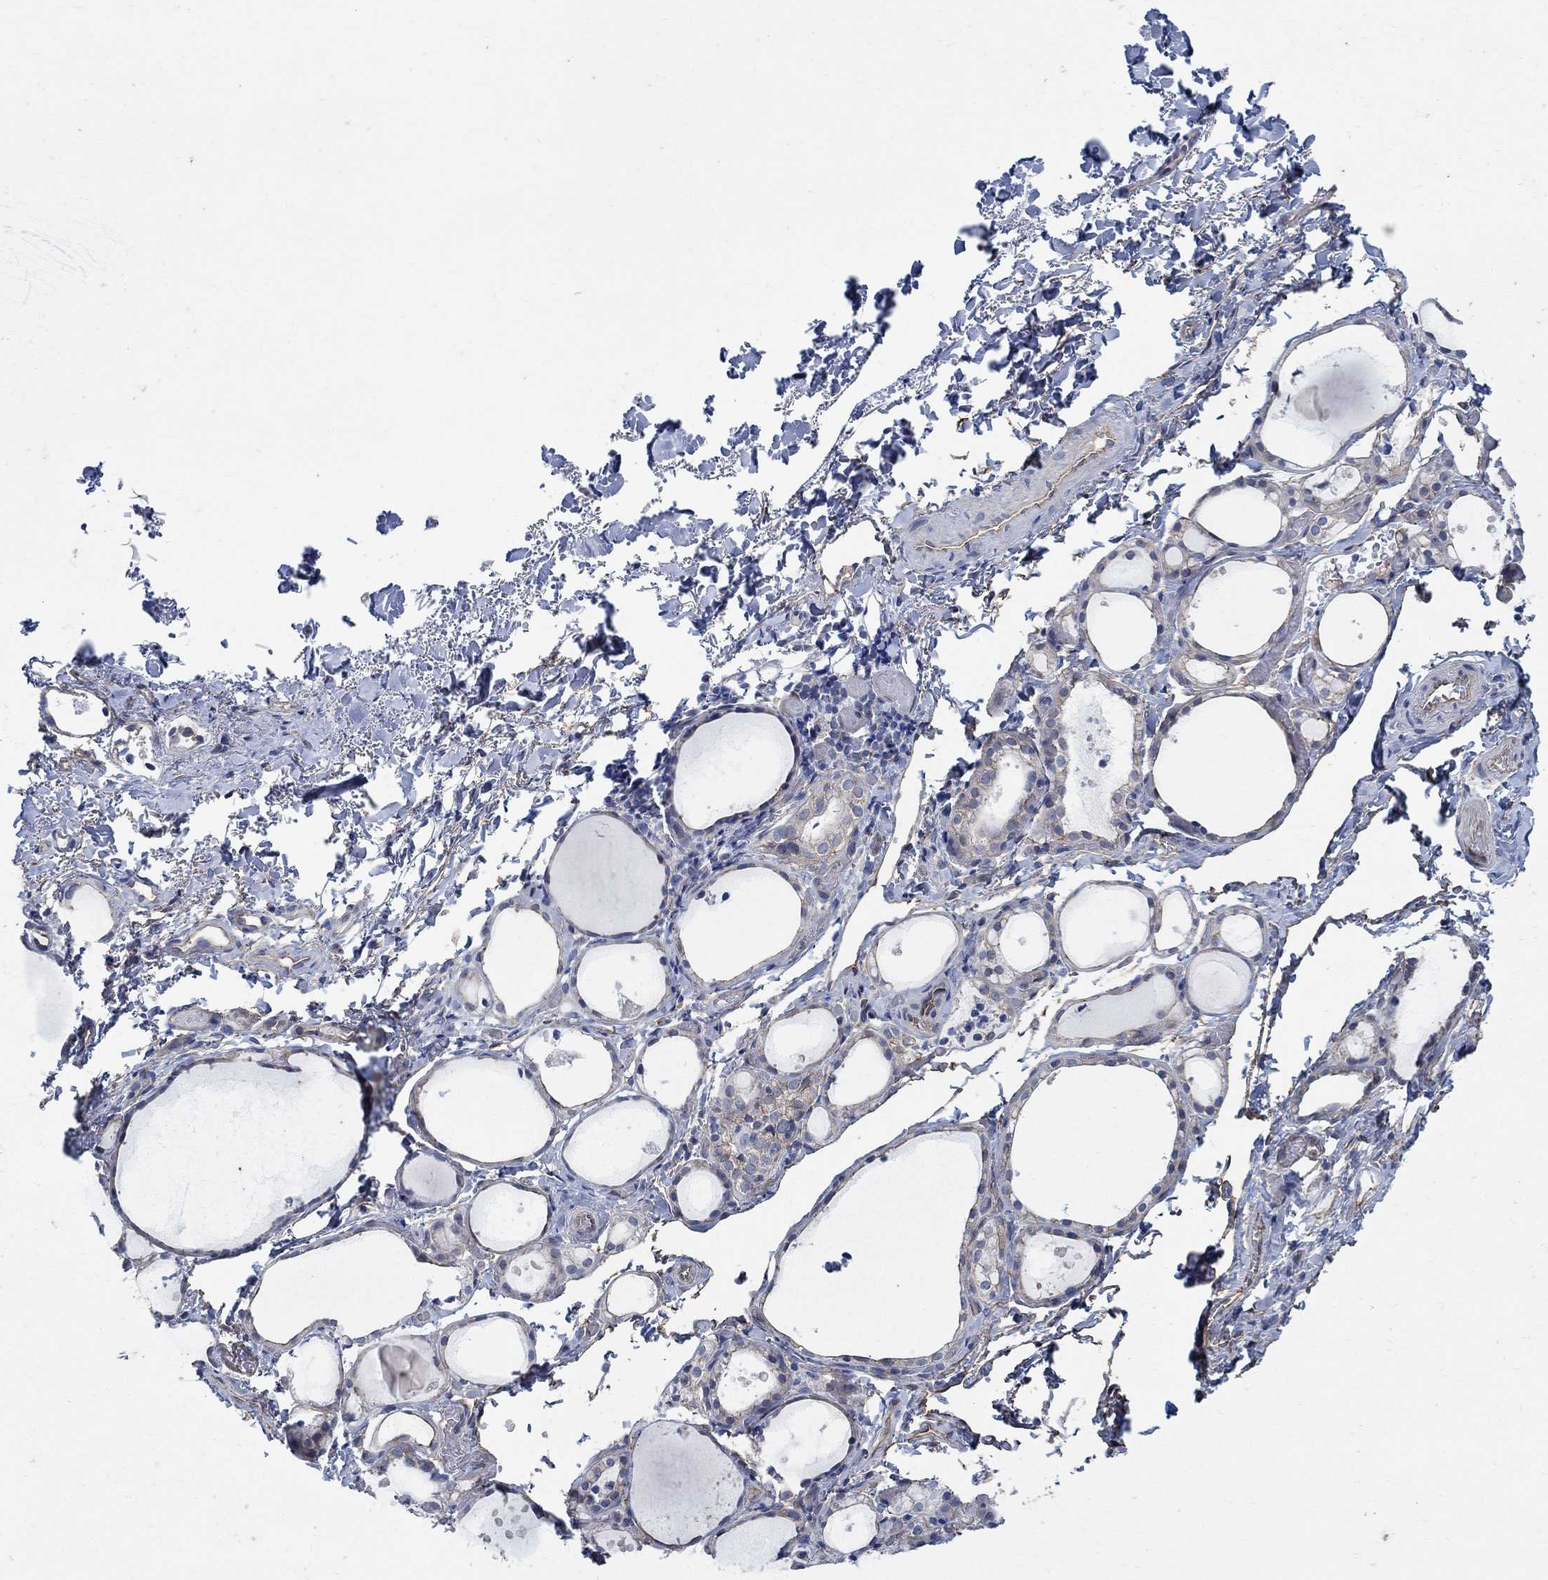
{"staining": {"intensity": "negative", "quantity": "none", "location": "none"}, "tissue": "thyroid gland", "cell_type": "Glandular cells", "image_type": "normal", "snomed": [{"axis": "morphology", "description": "Normal tissue, NOS"}, {"axis": "topography", "description": "Thyroid gland"}], "caption": "DAB (3,3'-diaminobenzidine) immunohistochemical staining of normal human thyroid gland demonstrates no significant staining in glandular cells. Brightfield microscopy of IHC stained with DAB (3,3'-diaminobenzidine) (brown) and hematoxylin (blue), captured at high magnification.", "gene": "TMEM198", "patient": {"sex": "male", "age": 68}}